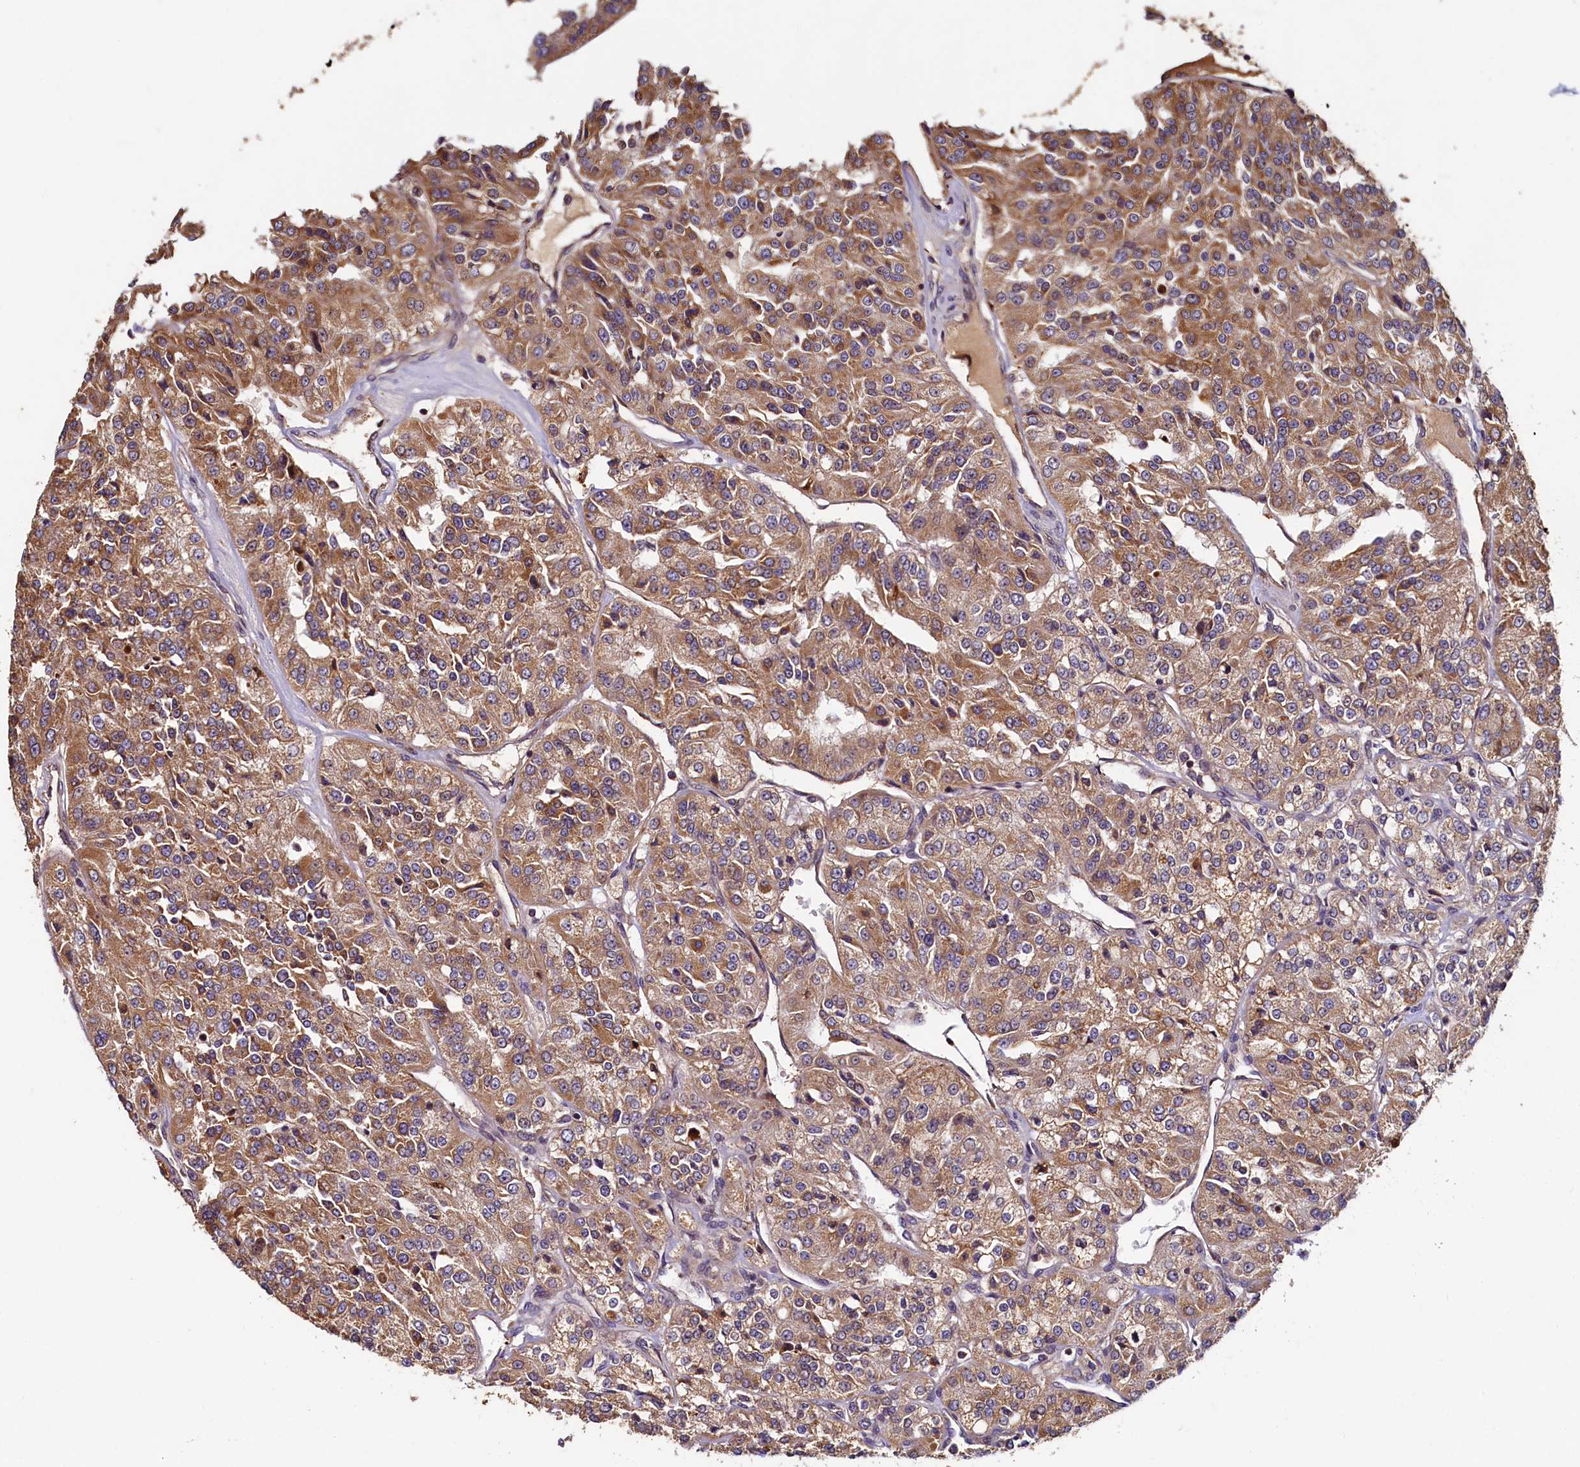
{"staining": {"intensity": "moderate", "quantity": ">75%", "location": "cytoplasmic/membranous"}, "tissue": "renal cancer", "cell_type": "Tumor cells", "image_type": "cancer", "snomed": [{"axis": "morphology", "description": "Adenocarcinoma, NOS"}, {"axis": "topography", "description": "Kidney"}], "caption": "Tumor cells demonstrate medium levels of moderate cytoplasmic/membranous positivity in approximately >75% of cells in renal cancer. (Stains: DAB in brown, nuclei in blue, Microscopy: brightfield microscopy at high magnification).", "gene": "NCKAP5L", "patient": {"sex": "female", "age": 63}}